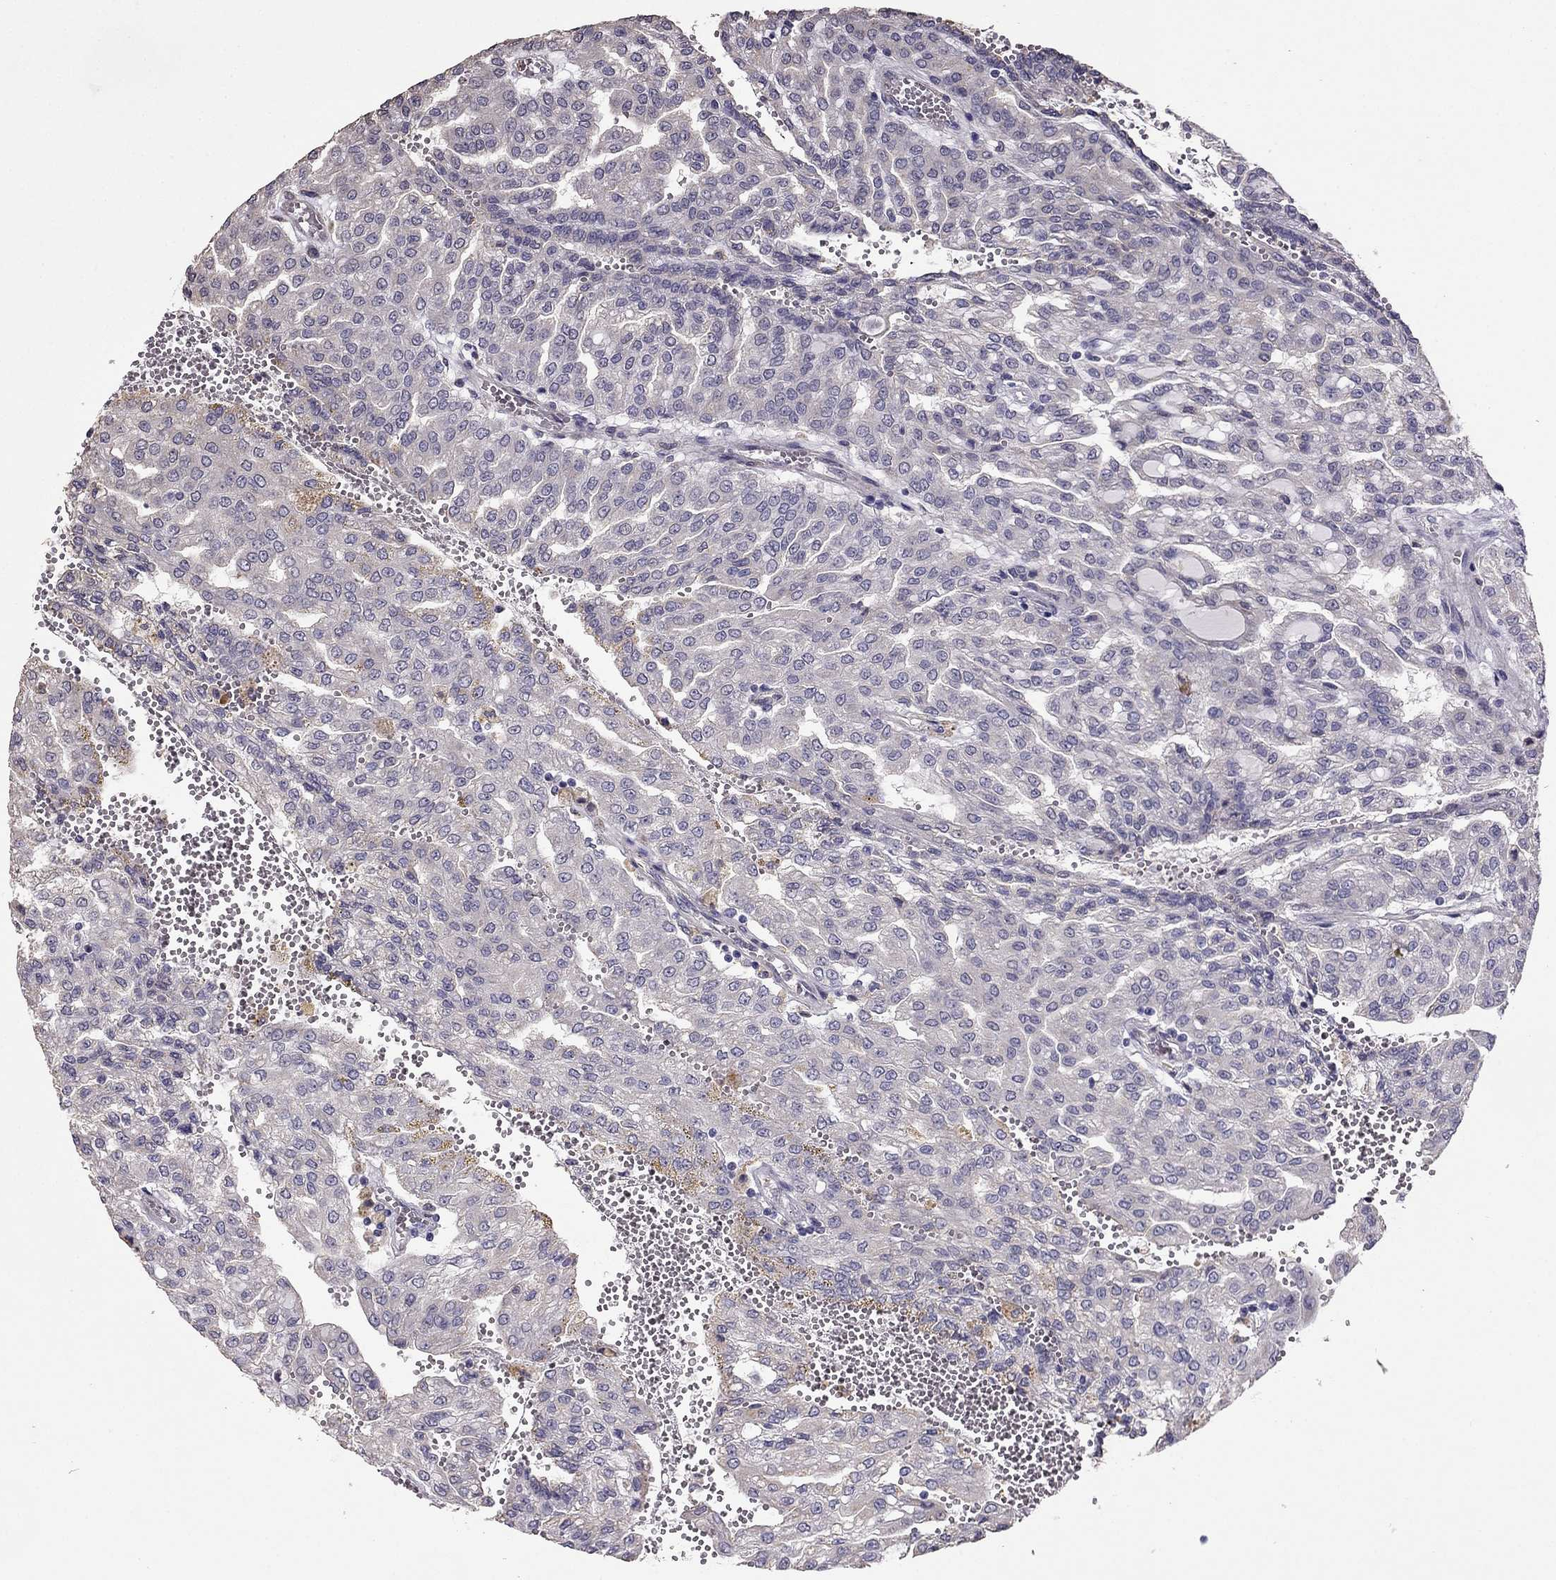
{"staining": {"intensity": "negative", "quantity": "none", "location": "none"}, "tissue": "renal cancer", "cell_type": "Tumor cells", "image_type": "cancer", "snomed": [{"axis": "morphology", "description": "Adenocarcinoma, NOS"}, {"axis": "topography", "description": "Kidney"}], "caption": "Immunohistochemistry (IHC) micrograph of neoplastic tissue: human renal adenocarcinoma stained with DAB reveals no significant protein expression in tumor cells.", "gene": "CDH9", "patient": {"sex": "male", "age": 63}}